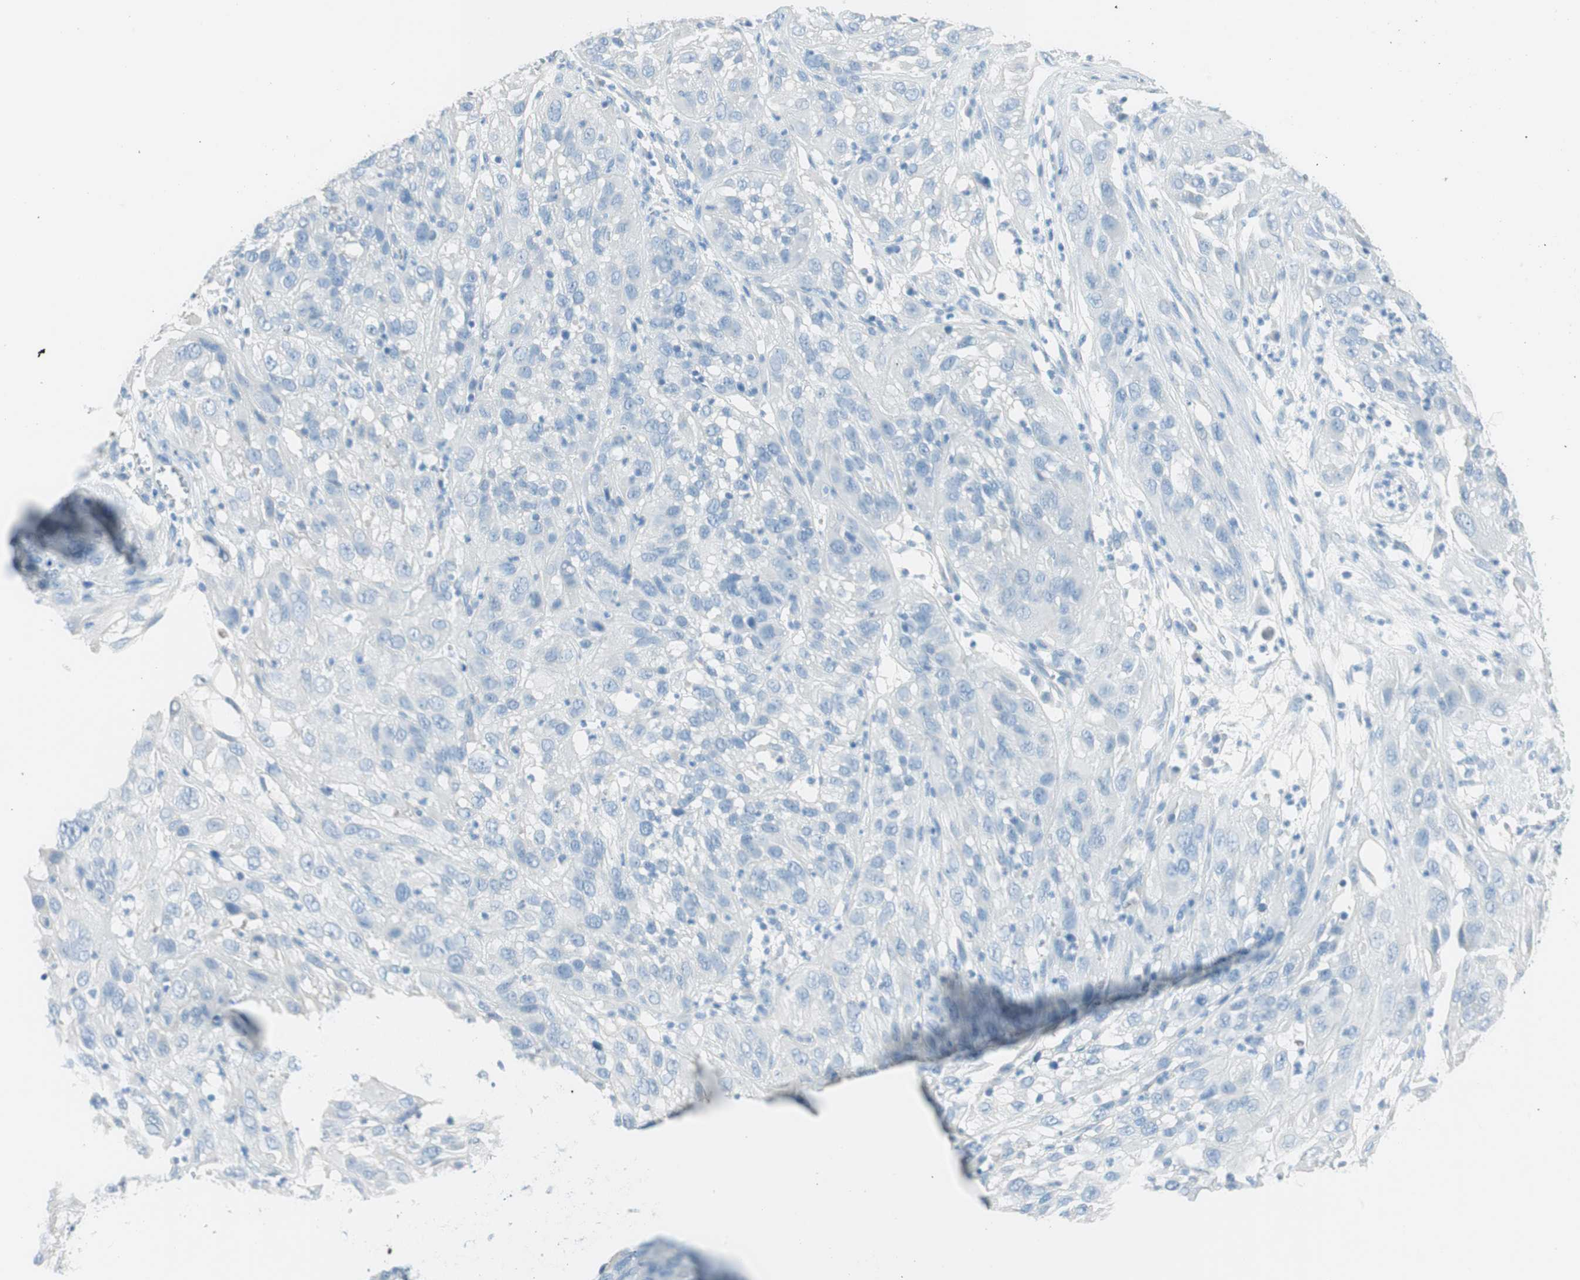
{"staining": {"intensity": "negative", "quantity": "none", "location": "none"}, "tissue": "cervical cancer", "cell_type": "Tumor cells", "image_type": "cancer", "snomed": [{"axis": "morphology", "description": "Squamous cell carcinoma, NOS"}, {"axis": "topography", "description": "Cervix"}], "caption": "Immunohistochemical staining of human squamous cell carcinoma (cervical) reveals no significant expression in tumor cells.", "gene": "TNFRSF13C", "patient": {"sex": "female", "age": 32}}